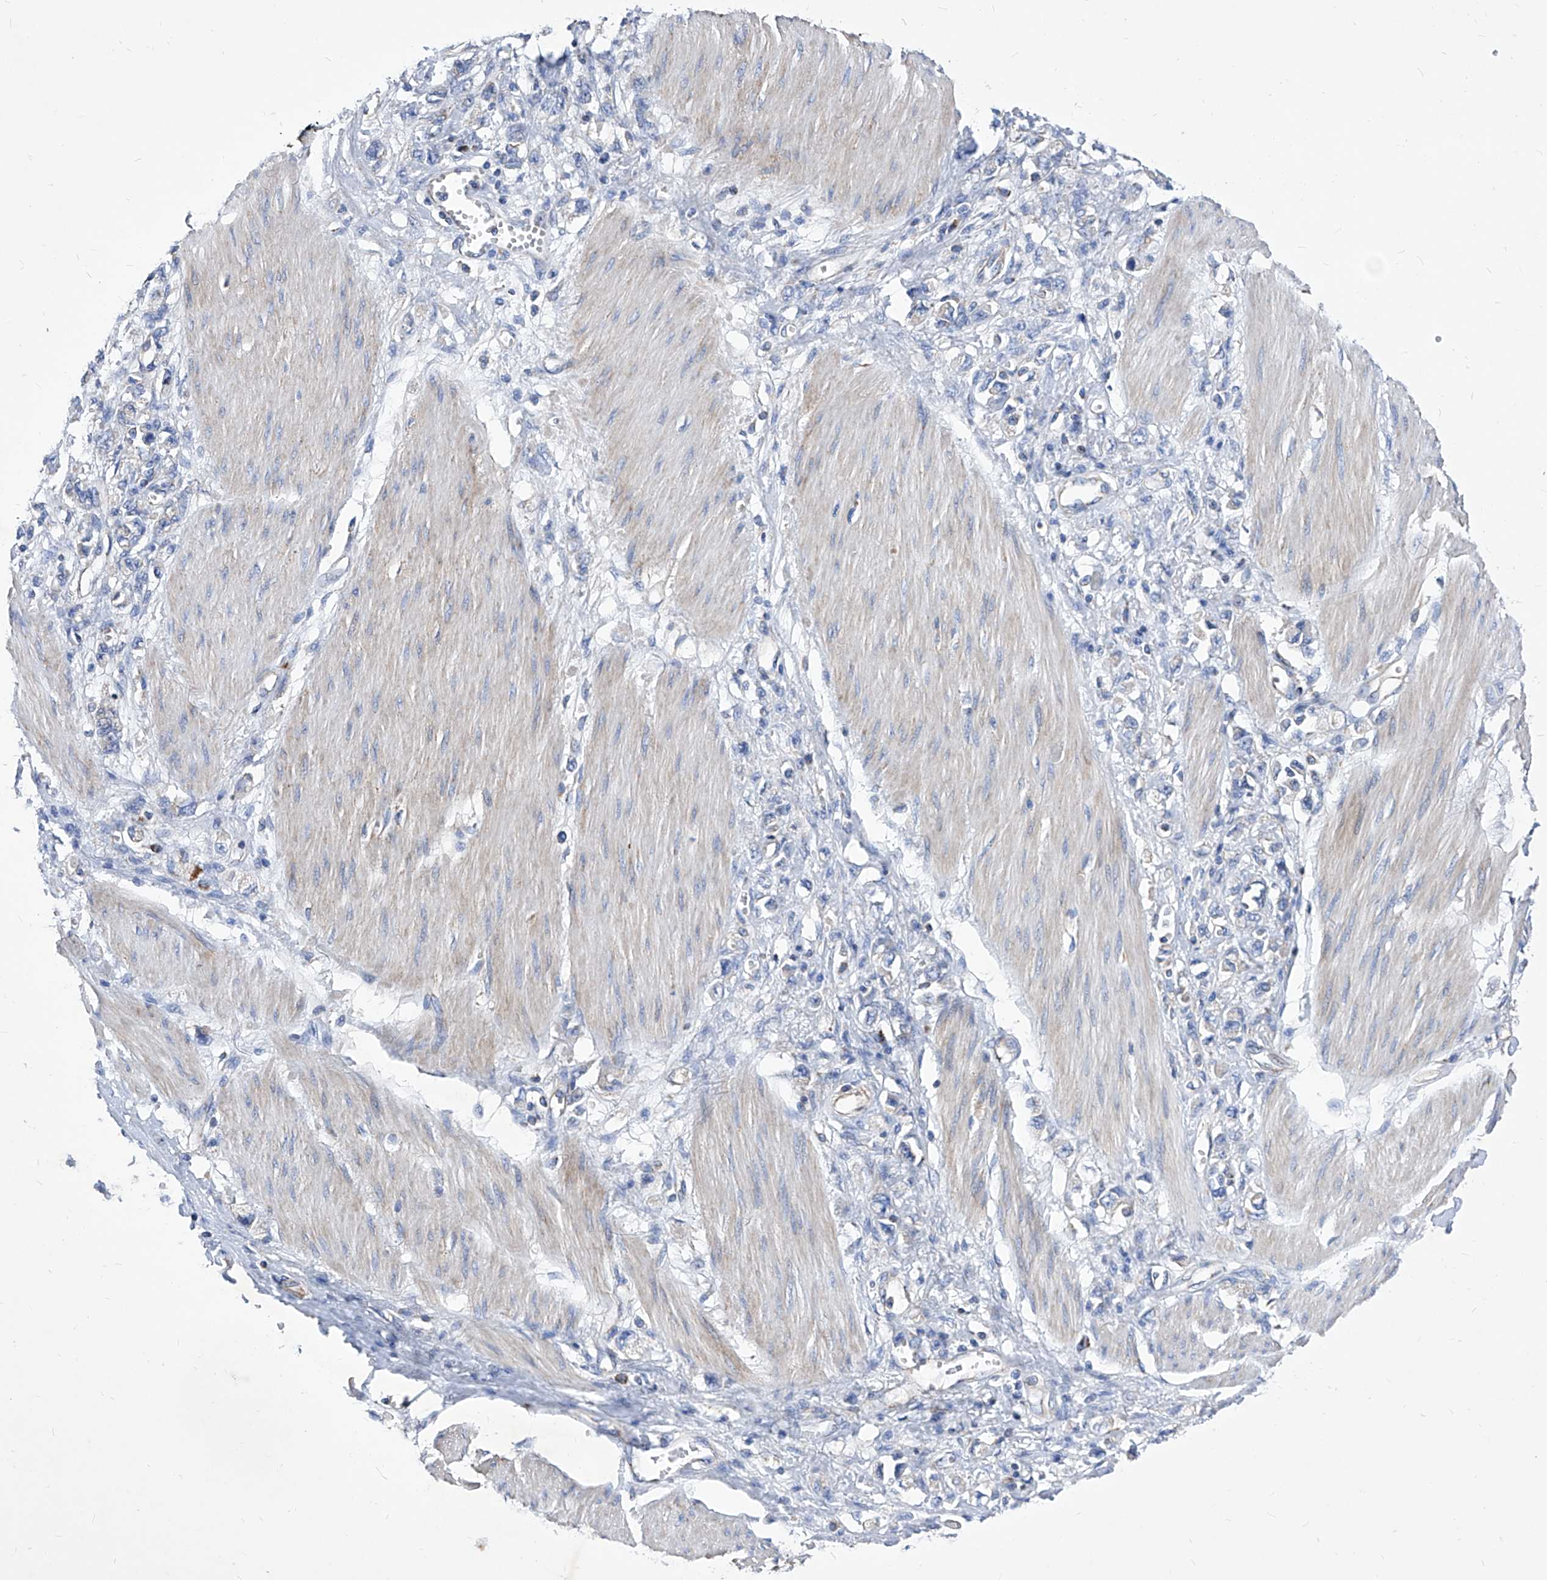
{"staining": {"intensity": "negative", "quantity": "none", "location": "none"}, "tissue": "stomach cancer", "cell_type": "Tumor cells", "image_type": "cancer", "snomed": [{"axis": "morphology", "description": "Adenocarcinoma, NOS"}, {"axis": "topography", "description": "Stomach"}], "caption": "High magnification brightfield microscopy of stomach cancer (adenocarcinoma) stained with DAB (brown) and counterstained with hematoxylin (blue): tumor cells show no significant expression.", "gene": "HRNR", "patient": {"sex": "female", "age": 76}}